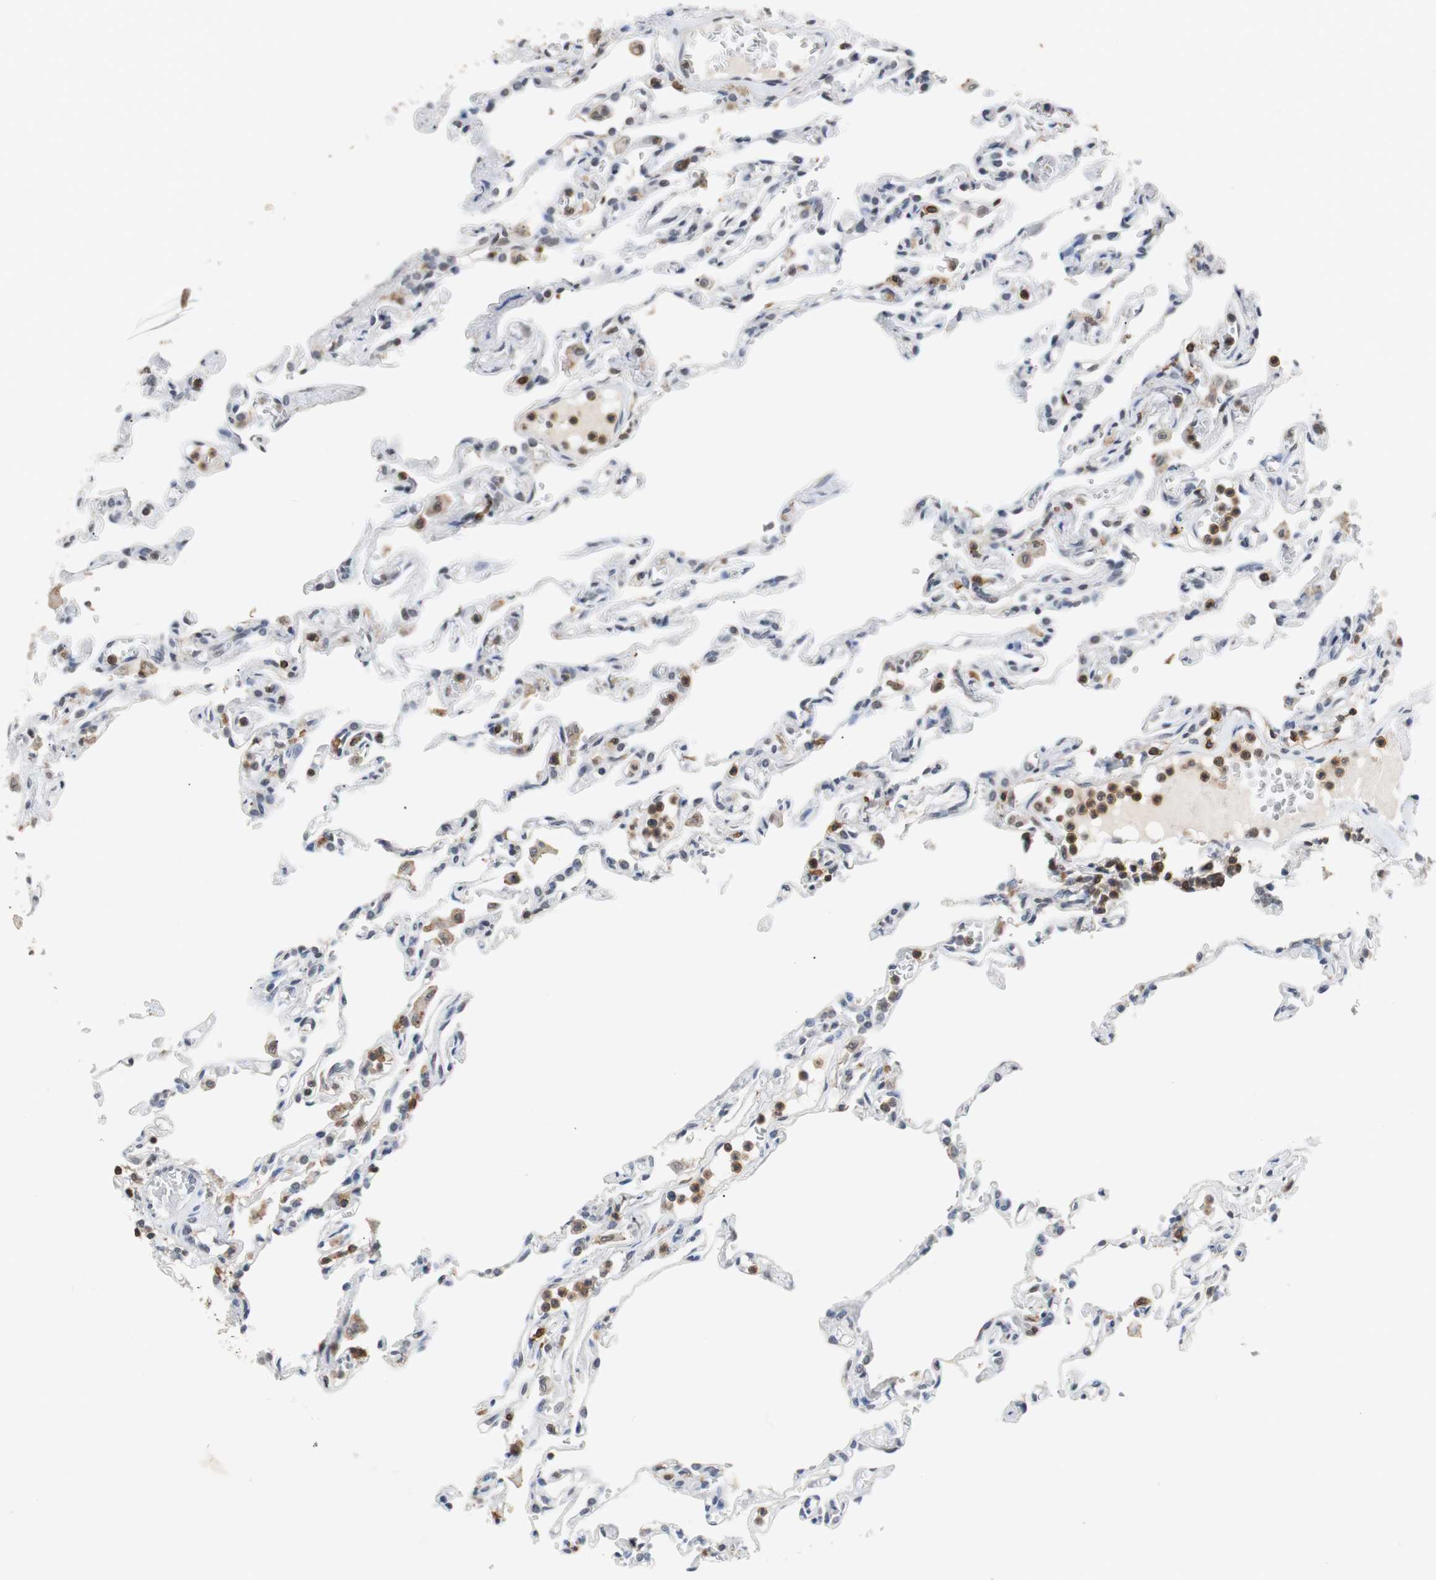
{"staining": {"intensity": "moderate", "quantity": "<25%", "location": "cytoplasmic/membranous,nuclear"}, "tissue": "lung", "cell_type": "Alveolar cells", "image_type": "normal", "snomed": [{"axis": "morphology", "description": "Normal tissue, NOS"}, {"axis": "topography", "description": "Lung"}], "caption": "Approximately <25% of alveolar cells in normal lung reveal moderate cytoplasmic/membranous,nuclear protein positivity as visualized by brown immunohistochemical staining.", "gene": "SIRT1", "patient": {"sex": "male", "age": 21}}